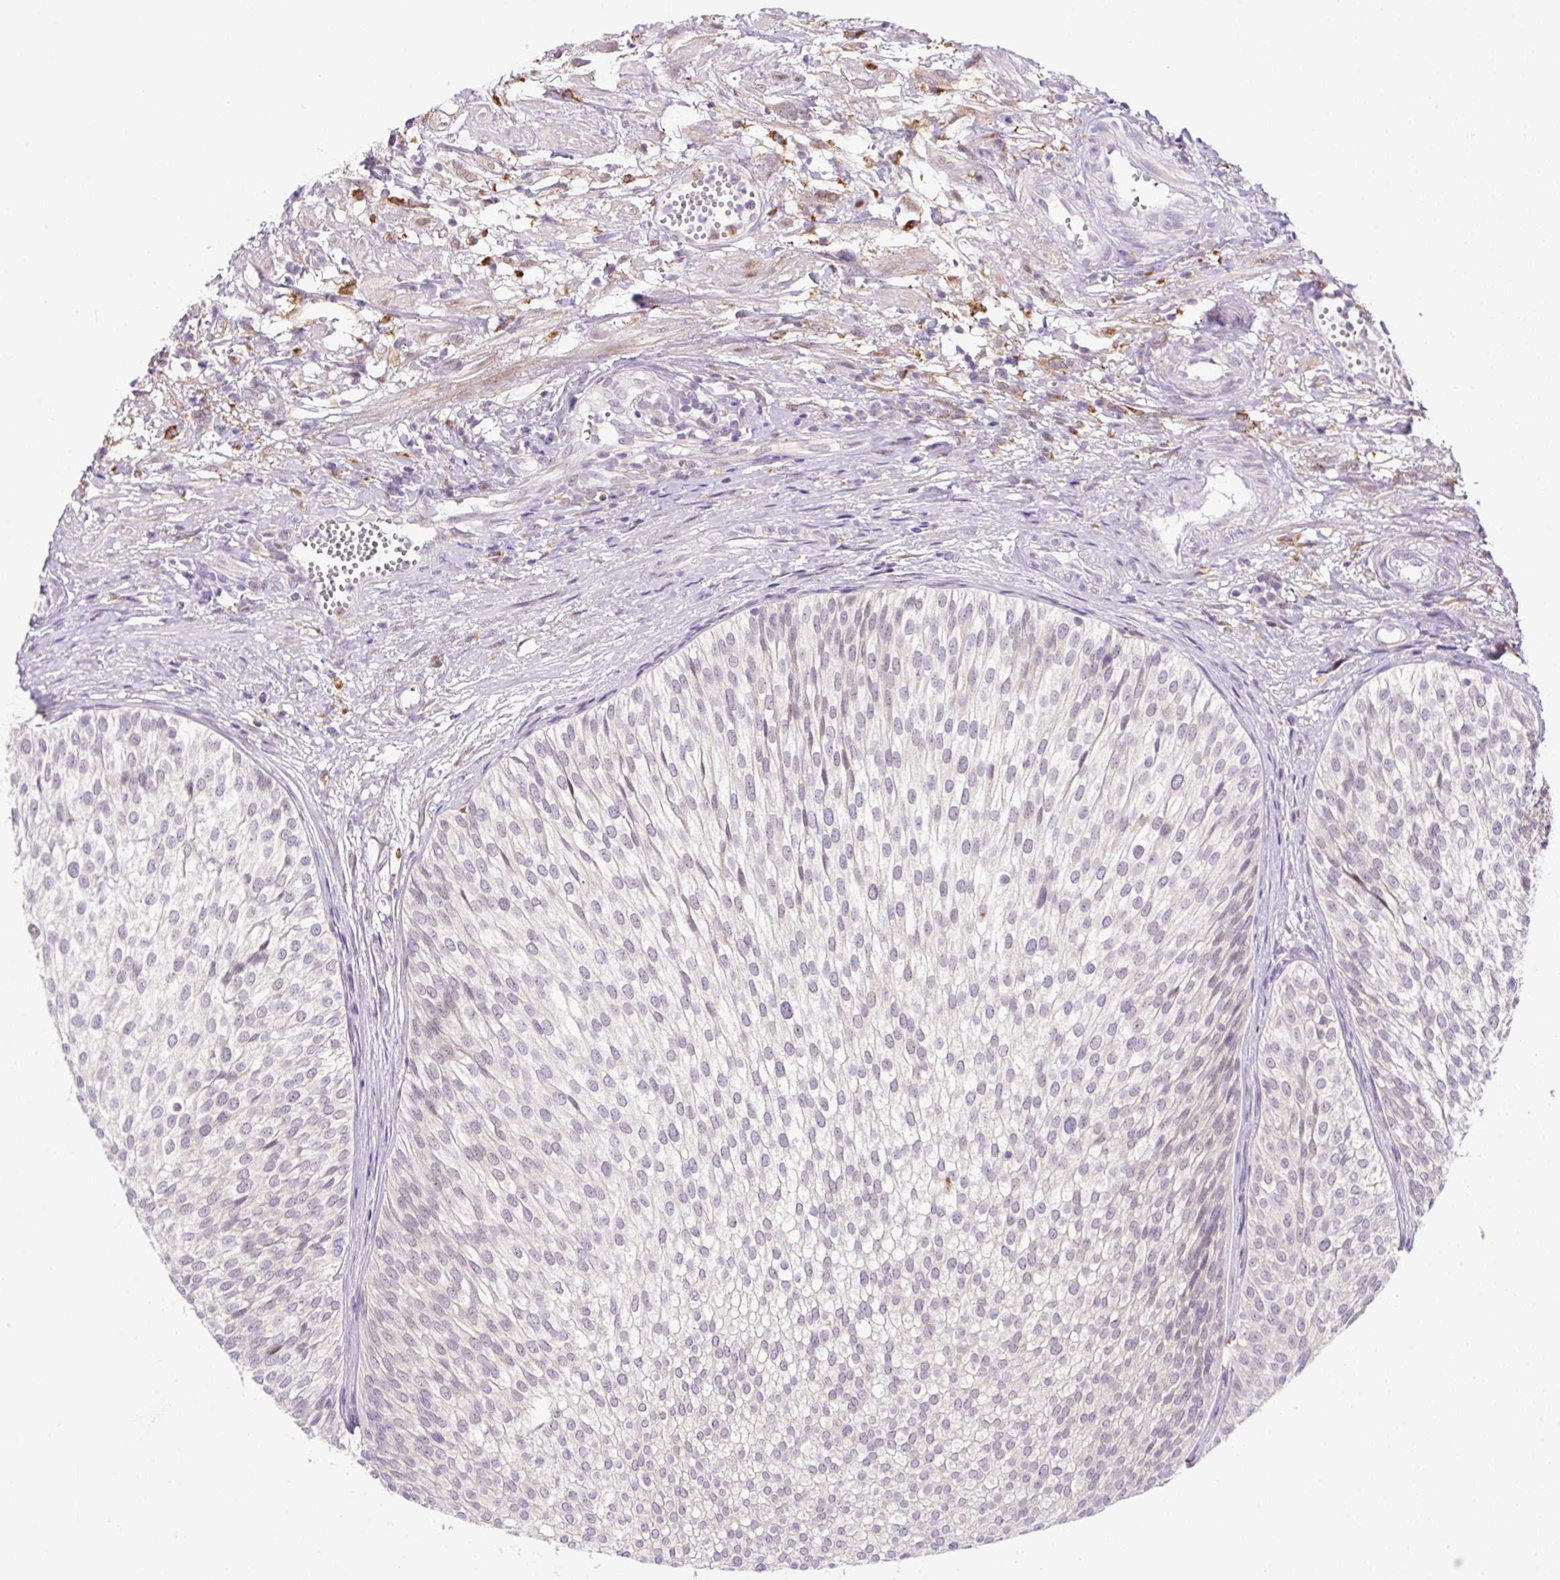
{"staining": {"intensity": "moderate", "quantity": "<25%", "location": "nuclear"}, "tissue": "urothelial cancer", "cell_type": "Tumor cells", "image_type": "cancer", "snomed": [{"axis": "morphology", "description": "Urothelial carcinoma, Low grade"}, {"axis": "topography", "description": "Urinary bladder"}], "caption": "Protein analysis of urothelial cancer tissue displays moderate nuclear expression in approximately <25% of tumor cells.", "gene": "CEBPZOS", "patient": {"sex": "male", "age": 91}}